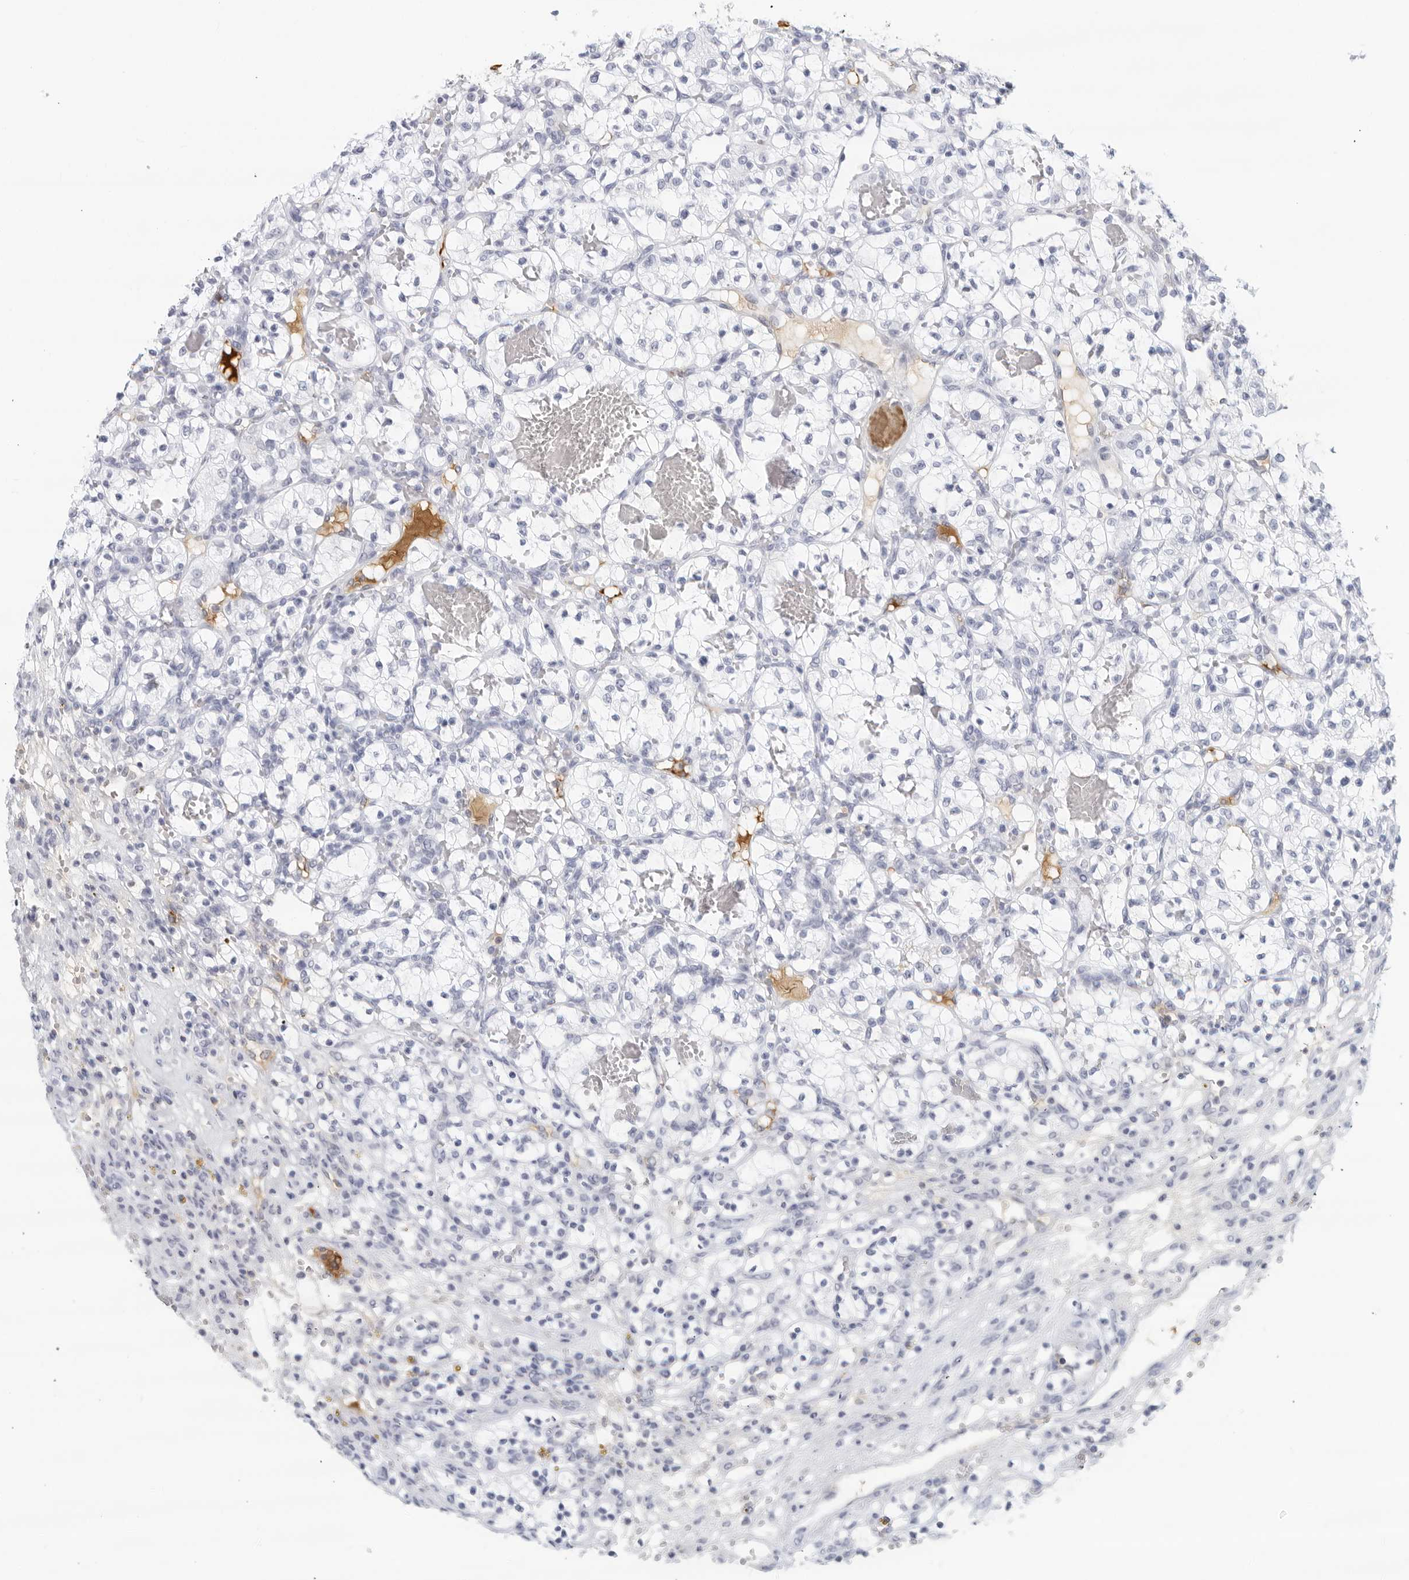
{"staining": {"intensity": "negative", "quantity": "none", "location": "none"}, "tissue": "renal cancer", "cell_type": "Tumor cells", "image_type": "cancer", "snomed": [{"axis": "morphology", "description": "Adenocarcinoma, NOS"}, {"axis": "topography", "description": "Kidney"}], "caption": "This is an immunohistochemistry photomicrograph of human adenocarcinoma (renal). There is no positivity in tumor cells.", "gene": "FGG", "patient": {"sex": "female", "age": 57}}